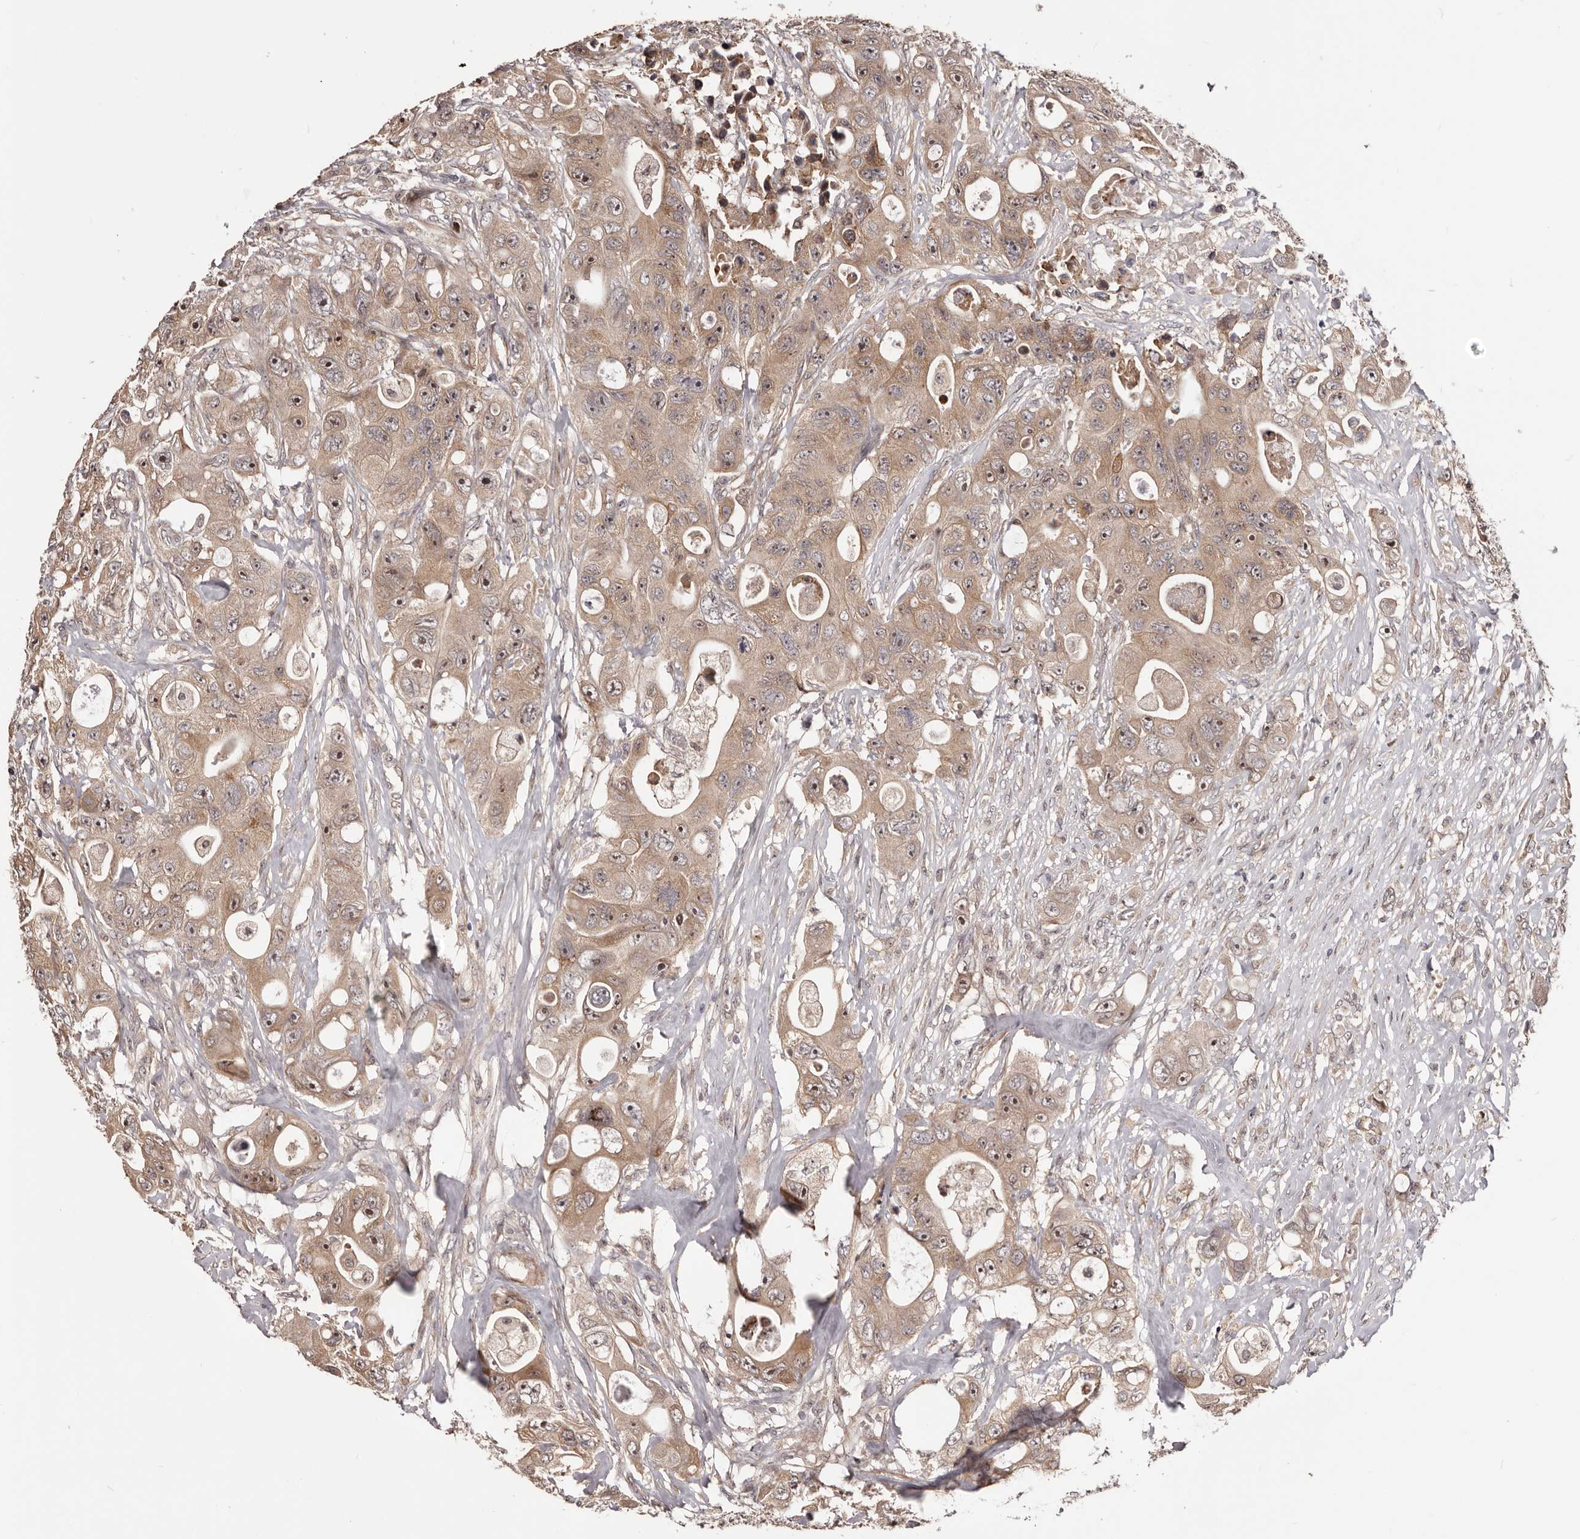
{"staining": {"intensity": "moderate", "quantity": ">75%", "location": "cytoplasmic/membranous,nuclear"}, "tissue": "colorectal cancer", "cell_type": "Tumor cells", "image_type": "cancer", "snomed": [{"axis": "morphology", "description": "Adenocarcinoma, NOS"}, {"axis": "topography", "description": "Colon"}], "caption": "Human colorectal cancer (adenocarcinoma) stained with a brown dye shows moderate cytoplasmic/membranous and nuclear positive staining in about >75% of tumor cells.", "gene": "NOL12", "patient": {"sex": "female", "age": 46}}